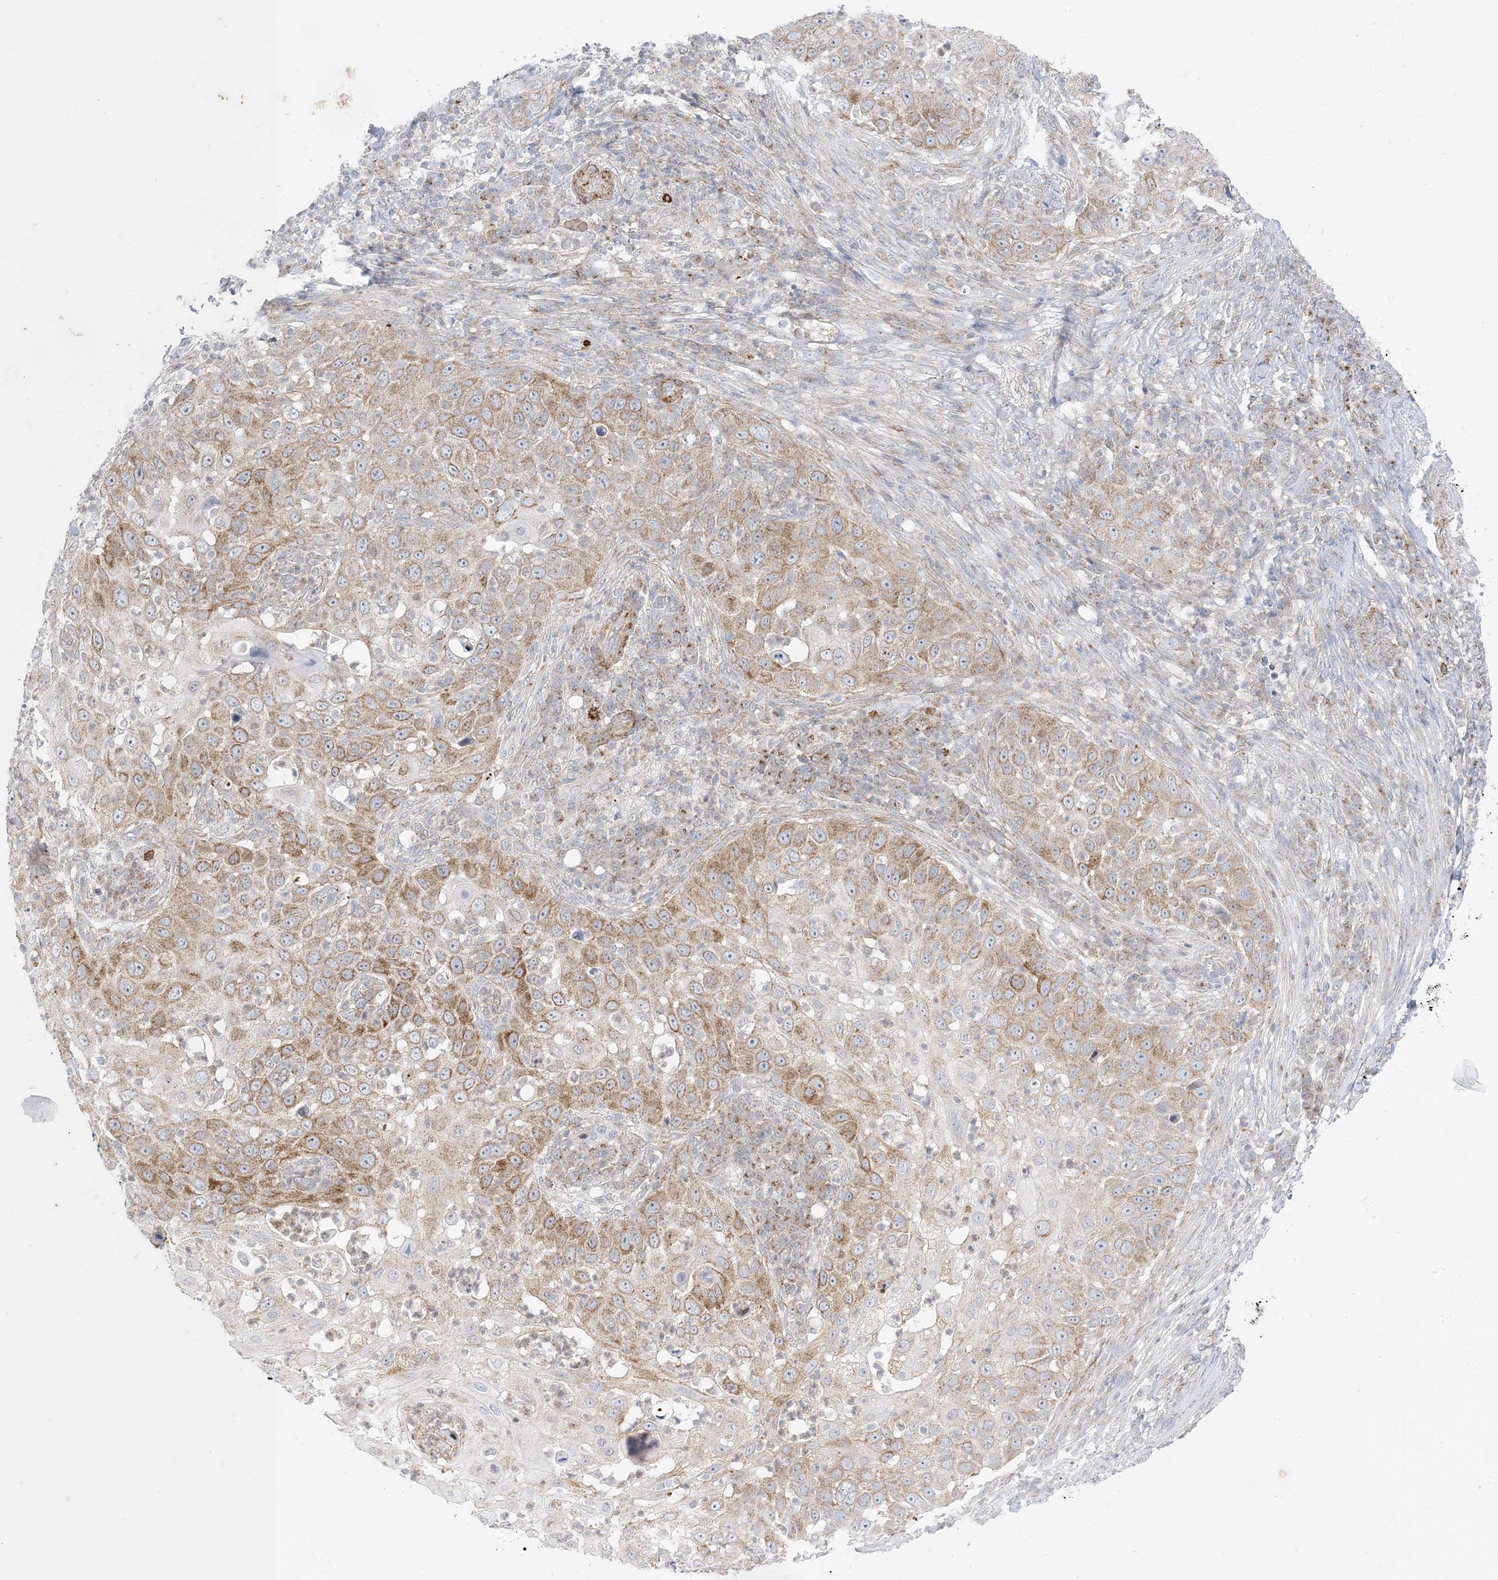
{"staining": {"intensity": "moderate", "quantity": ">75%", "location": "cytoplasmic/membranous"}, "tissue": "skin cancer", "cell_type": "Tumor cells", "image_type": "cancer", "snomed": [{"axis": "morphology", "description": "Squamous cell carcinoma, NOS"}, {"axis": "topography", "description": "Skin"}], "caption": "The histopathology image exhibits staining of skin squamous cell carcinoma, revealing moderate cytoplasmic/membranous protein positivity (brown color) within tumor cells.", "gene": "RAC1", "patient": {"sex": "female", "age": 44}}